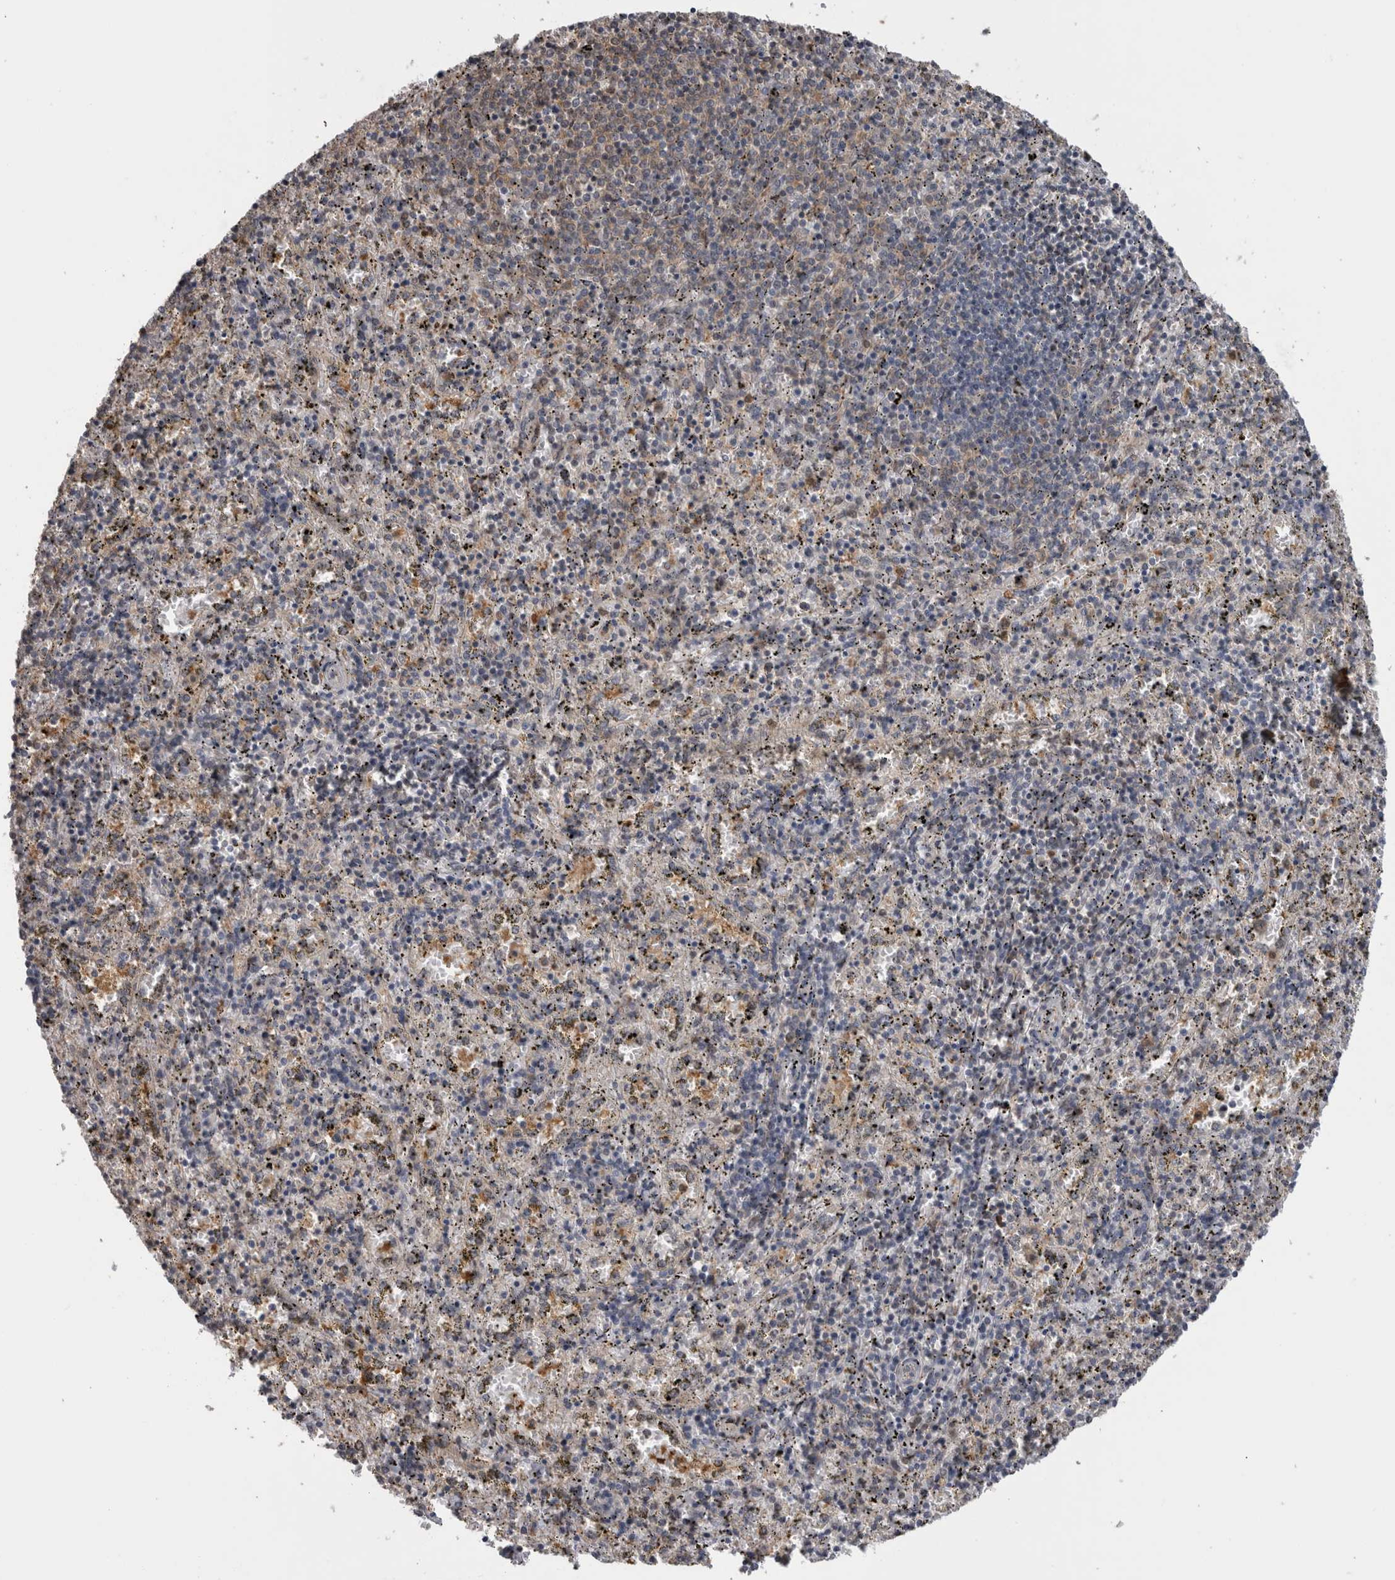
{"staining": {"intensity": "weak", "quantity": "25%-75%", "location": "cytoplasmic/membranous"}, "tissue": "spleen", "cell_type": "Cells in red pulp", "image_type": "normal", "snomed": [{"axis": "morphology", "description": "Normal tissue, NOS"}, {"axis": "topography", "description": "Spleen"}], "caption": "Weak cytoplasmic/membranous staining is seen in approximately 25%-75% of cells in red pulp in normal spleen.", "gene": "USH1G", "patient": {"sex": "male", "age": 11}}